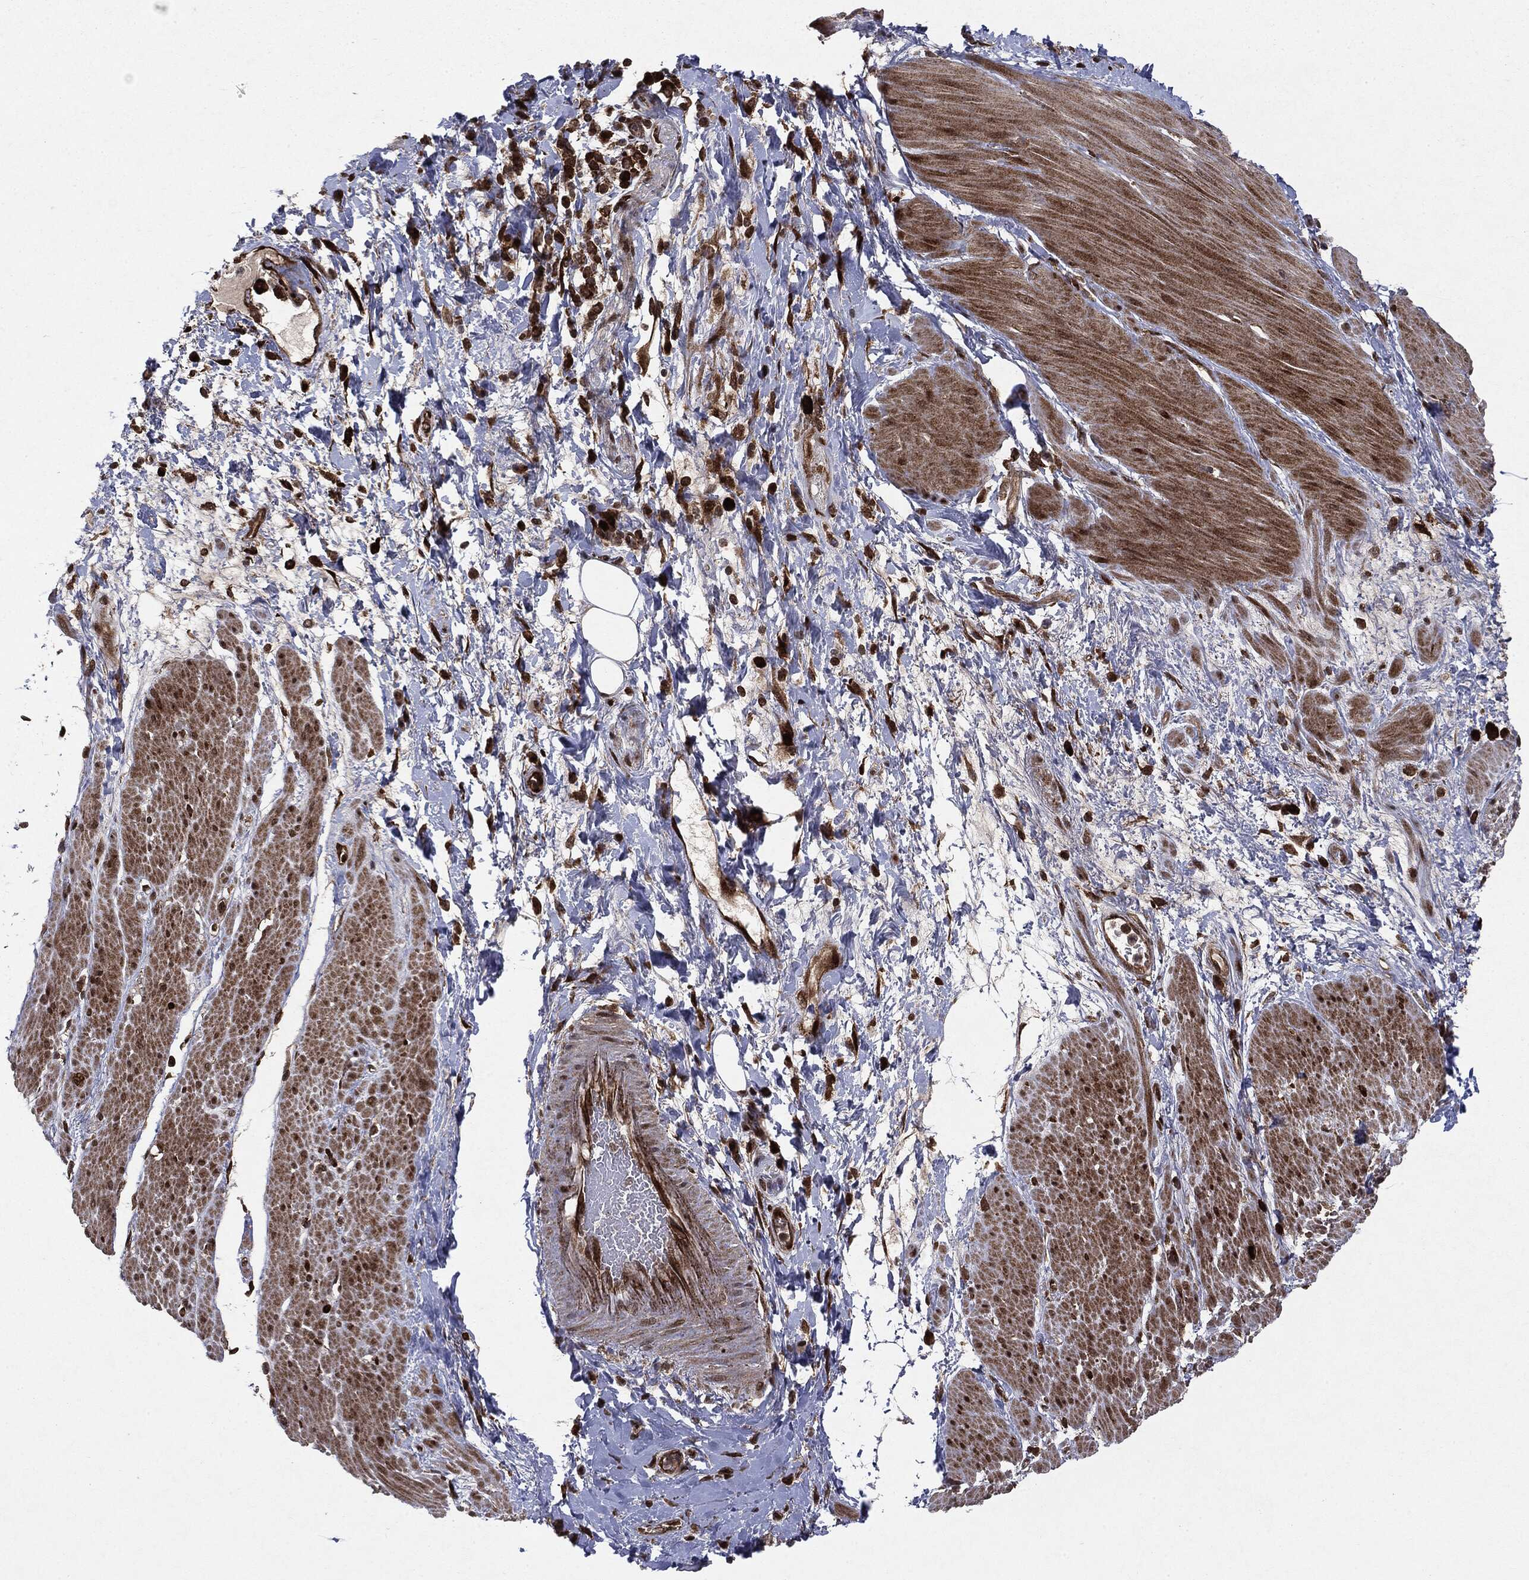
{"staining": {"intensity": "moderate", "quantity": "25%-75%", "location": "cytoplasmic/membranous,nuclear"}, "tissue": "smooth muscle", "cell_type": "Smooth muscle cells", "image_type": "normal", "snomed": [{"axis": "morphology", "description": "Normal tissue, NOS"}, {"axis": "topography", "description": "Soft tissue"}, {"axis": "topography", "description": "Smooth muscle"}], "caption": "Immunohistochemical staining of unremarkable human smooth muscle reveals medium levels of moderate cytoplasmic/membranous,nuclear expression in about 25%-75% of smooth muscle cells.", "gene": "OTUB1", "patient": {"sex": "male", "age": 72}}